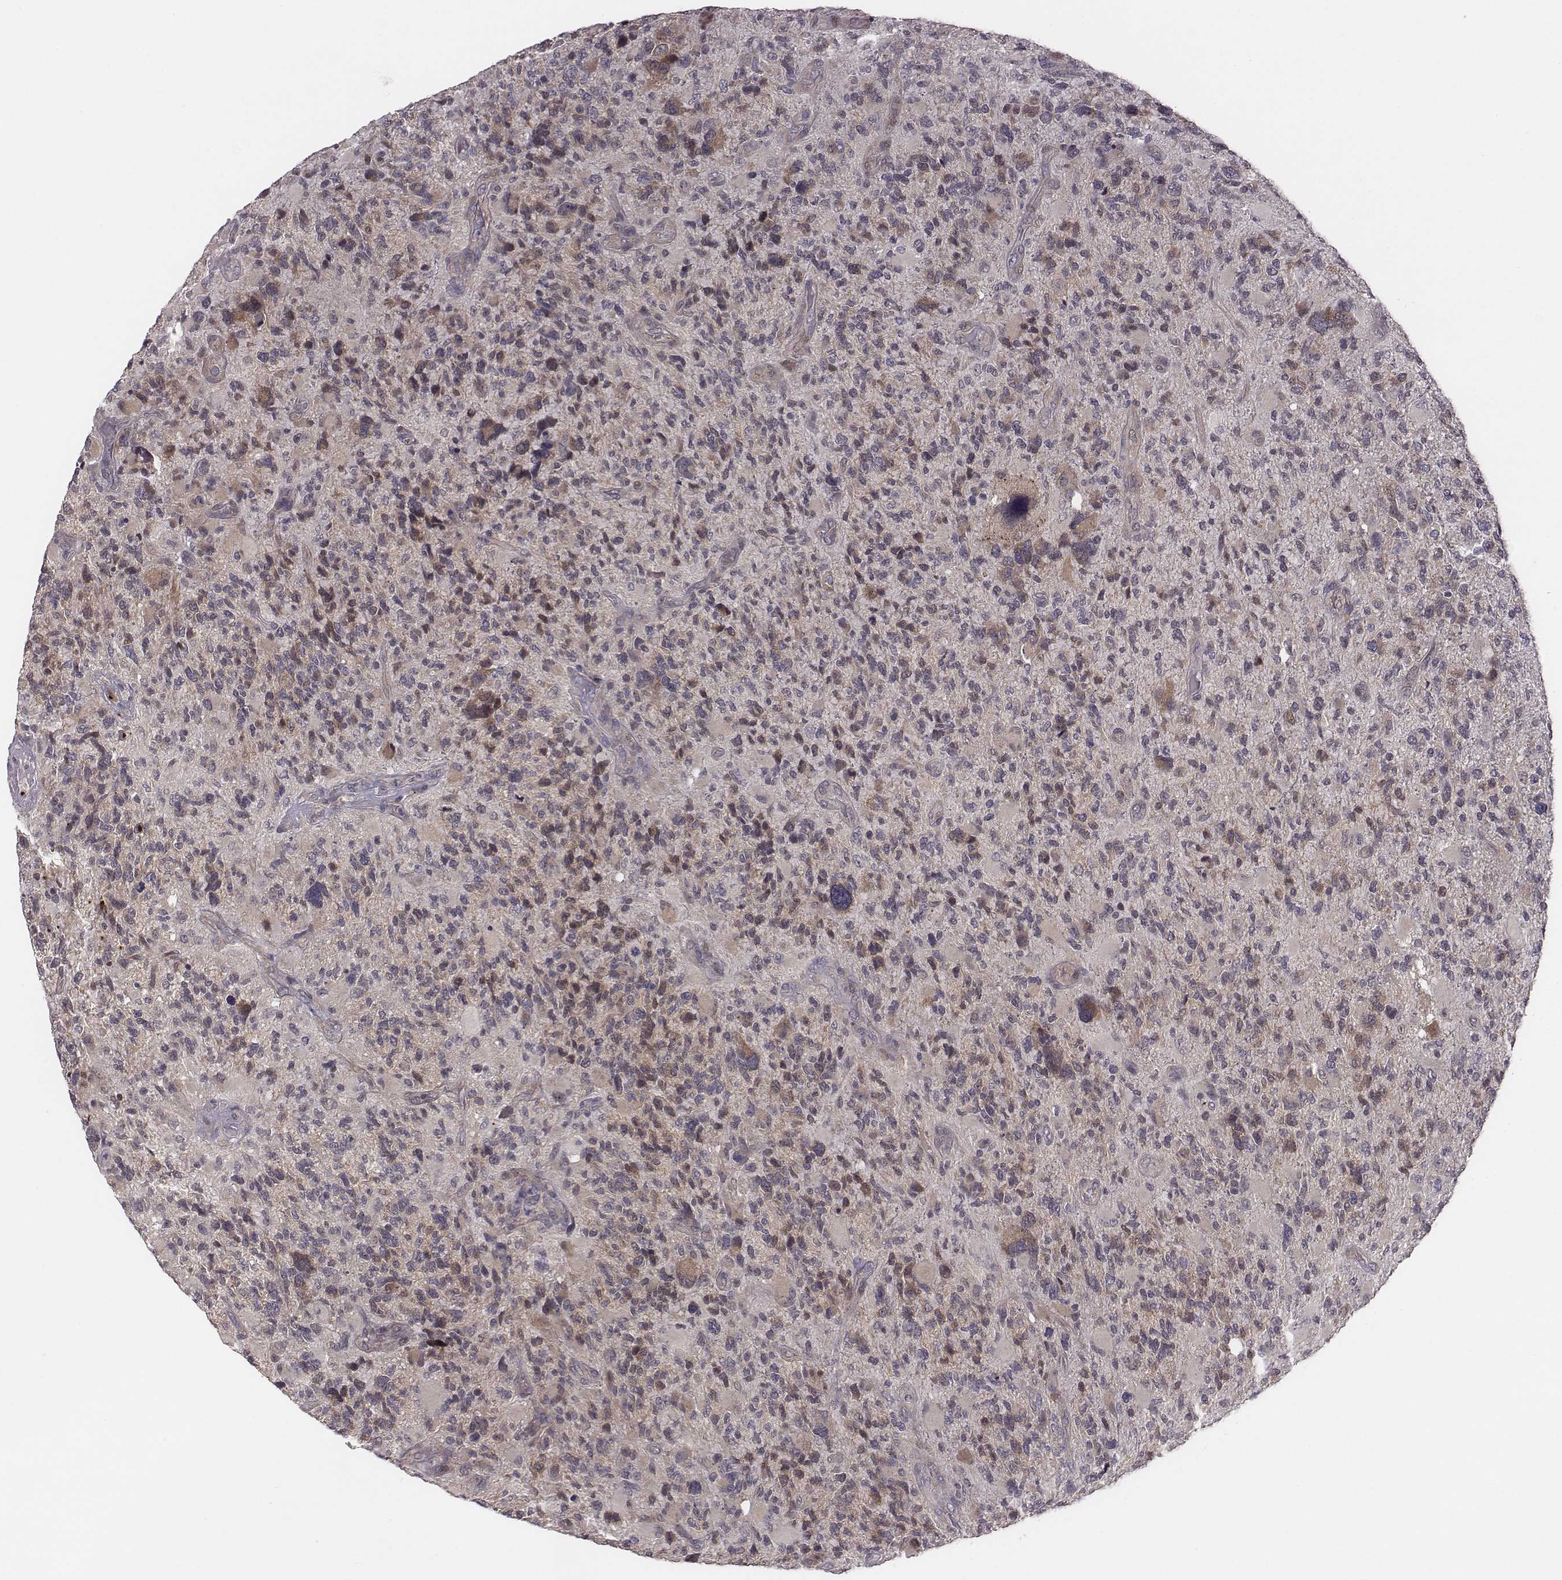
{"staining": {"intensity": "negative", "quantity": "none", "location": "none"}, "tissue": "glioma", "cell_type": "Tumor cells", "image_type": "cancer", "snomed": [{"axis": "morphology", "description": "Glioma, malignant, High grade"}, {"axis": "topography", "description": "Brain"}], "caption": "Human glioma stained for a protein using immunohistochemistry demonstrates no expression in tumor cells.", "gene": "SMURF2", "patient": {"sex": "female", "age": 71}}